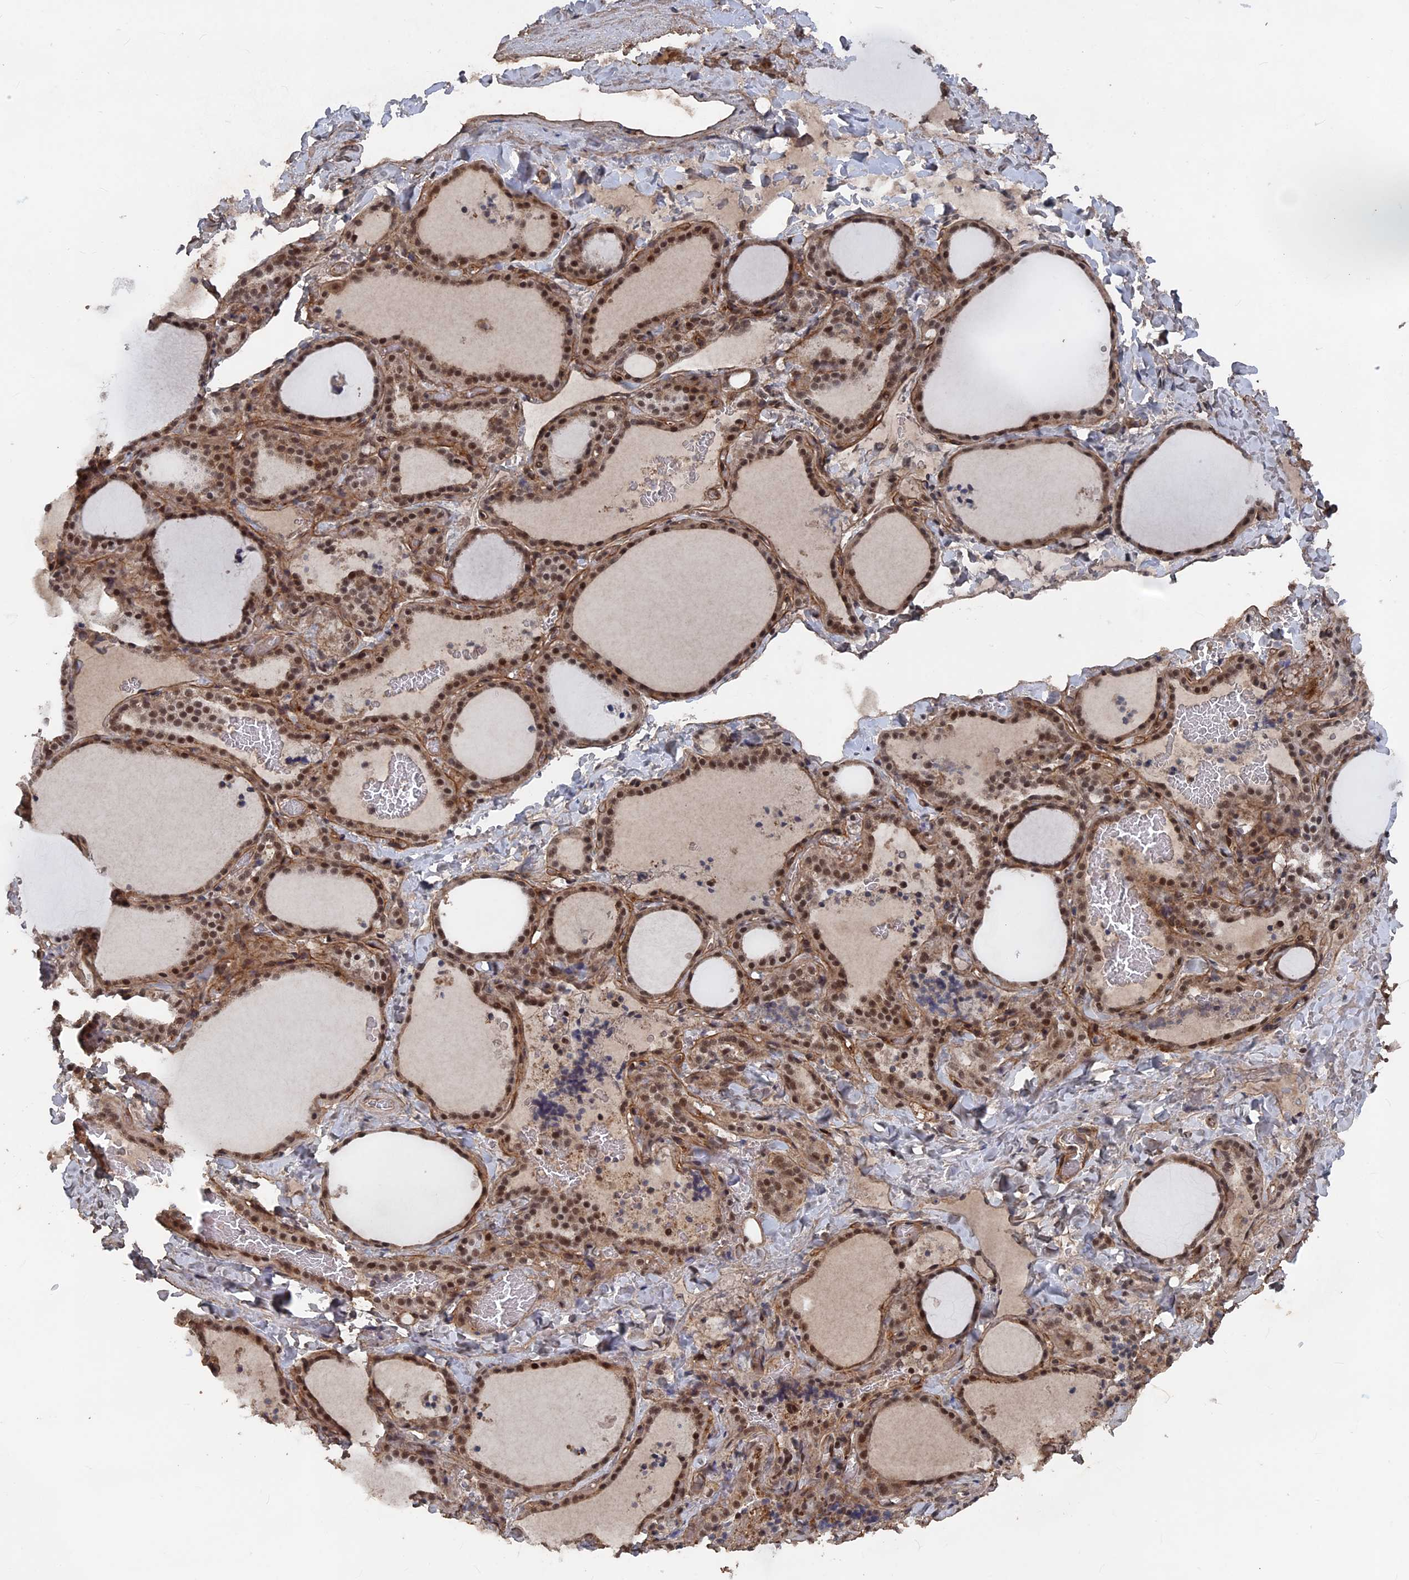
{"staining": {"intensity": "moderate", "quantity": ">75%", "location": "cytoplasmic/membranous,nuclear"}, "tissue": "thyroid gland", "cell_type": "Glandular cells", "image_type": "normal", "snomed": [{"axis": "morphology", "description": "Normal tissue, NOS"}, {"axis": "topography", "description": "Thyroid gland"}], "caption": "High-magnification brightfield microscopy of normal thyroid gland stained with DAB (brown) and counterstained with hematoxylin (blue). glandular cells exhibit moderate cytoplasmic/membranous,nuclear expression is appreciated in about>75% of cells.", "gene": "SH3D21", "patient": {"sex": "female", "age": 22}}